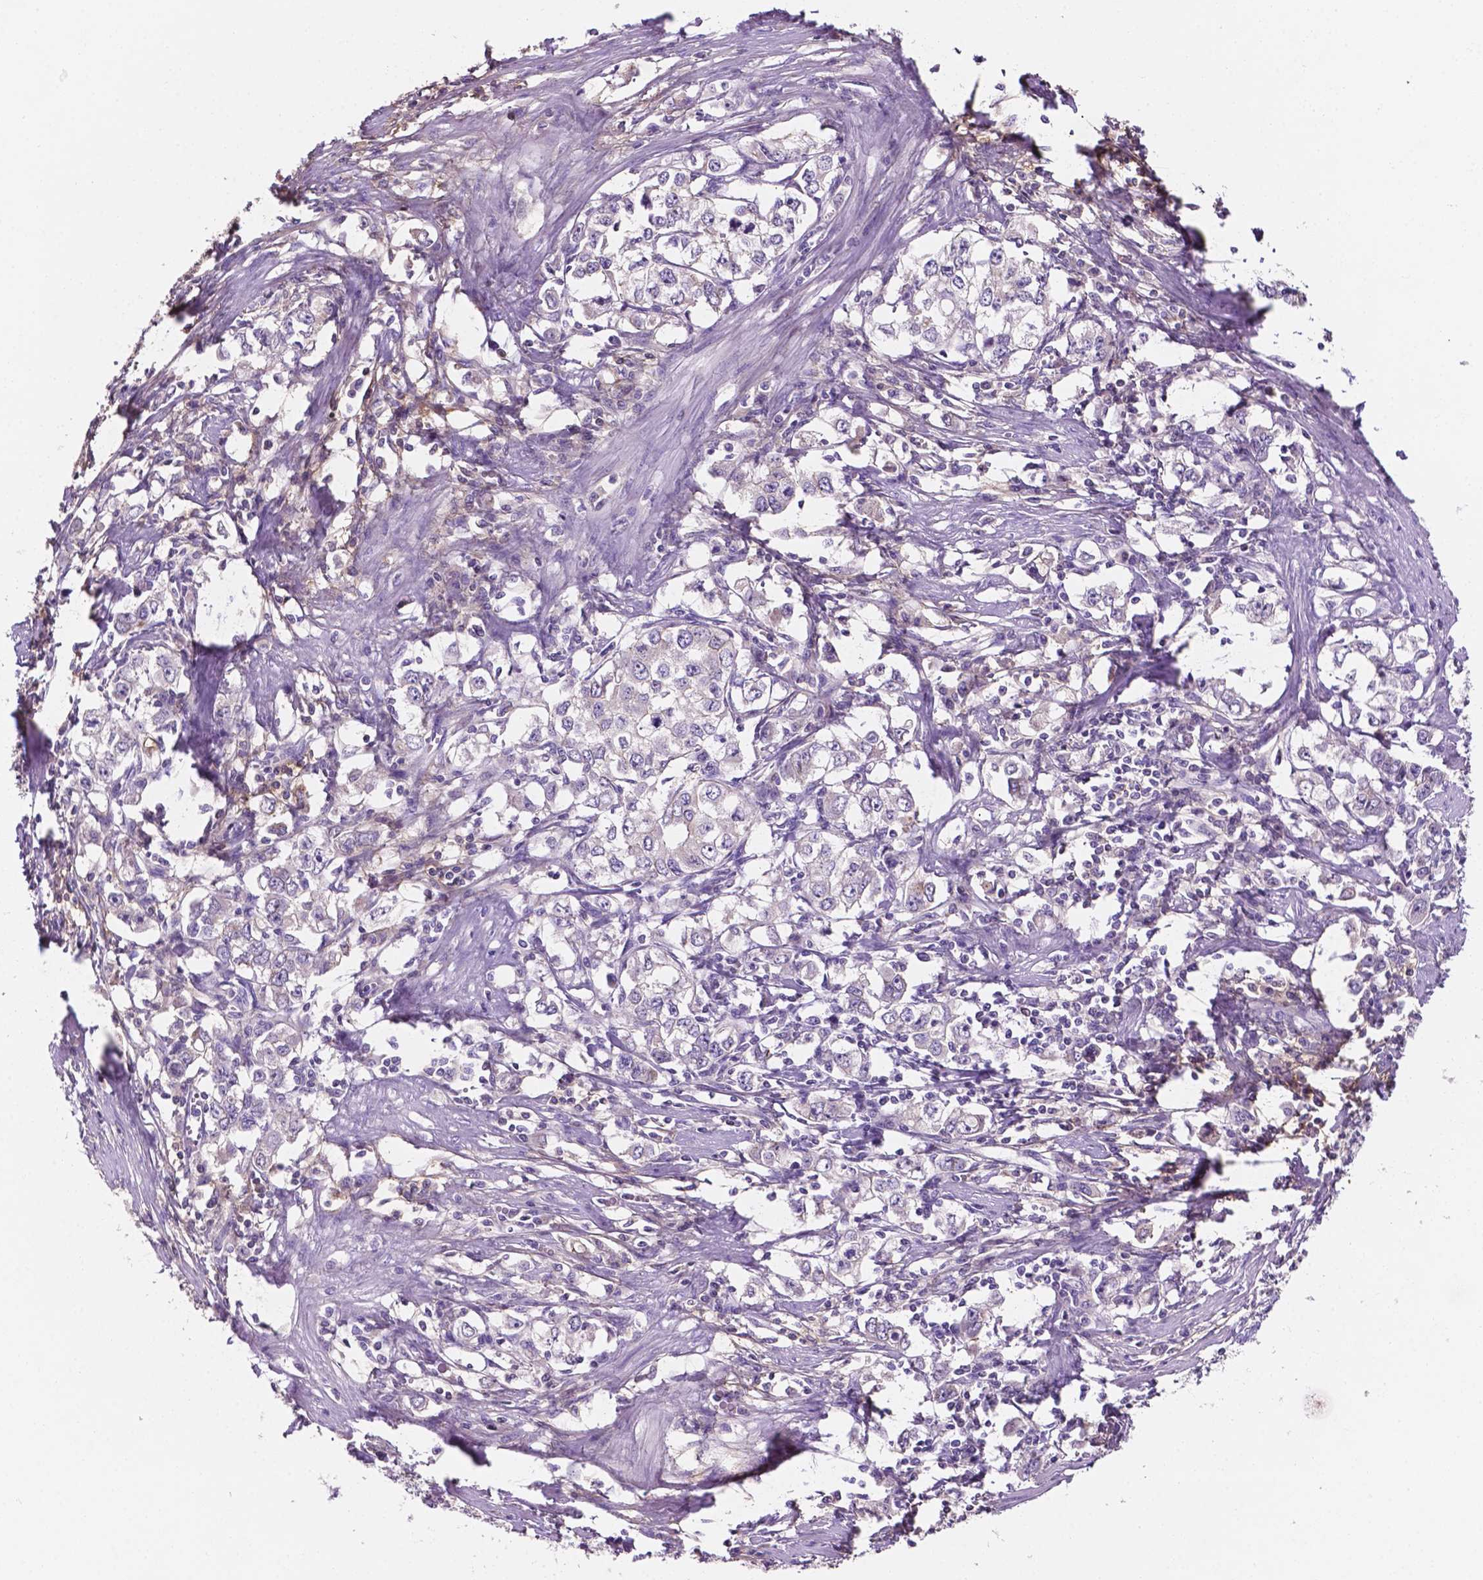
{"staining": {"intensity": "negative", "quantity": "none", "location": "none"}, "tissue": "stomach cancer", "cell_type": "Tumor cells", "image_type": "cancer", "snomed": [{"axis": "morphology", "description": "Adenocarcinoma, NOS"}, {"axis": "topography", "description": "Stomach, lower"}], "caption": "Immunohistochemistry image of human stomach adenocarcinoma stained for a protein (brown), which reveals no expression in tumor cells.", "gene": "MKRN2OS", "patient": {"sex": "female", "age": 72}}